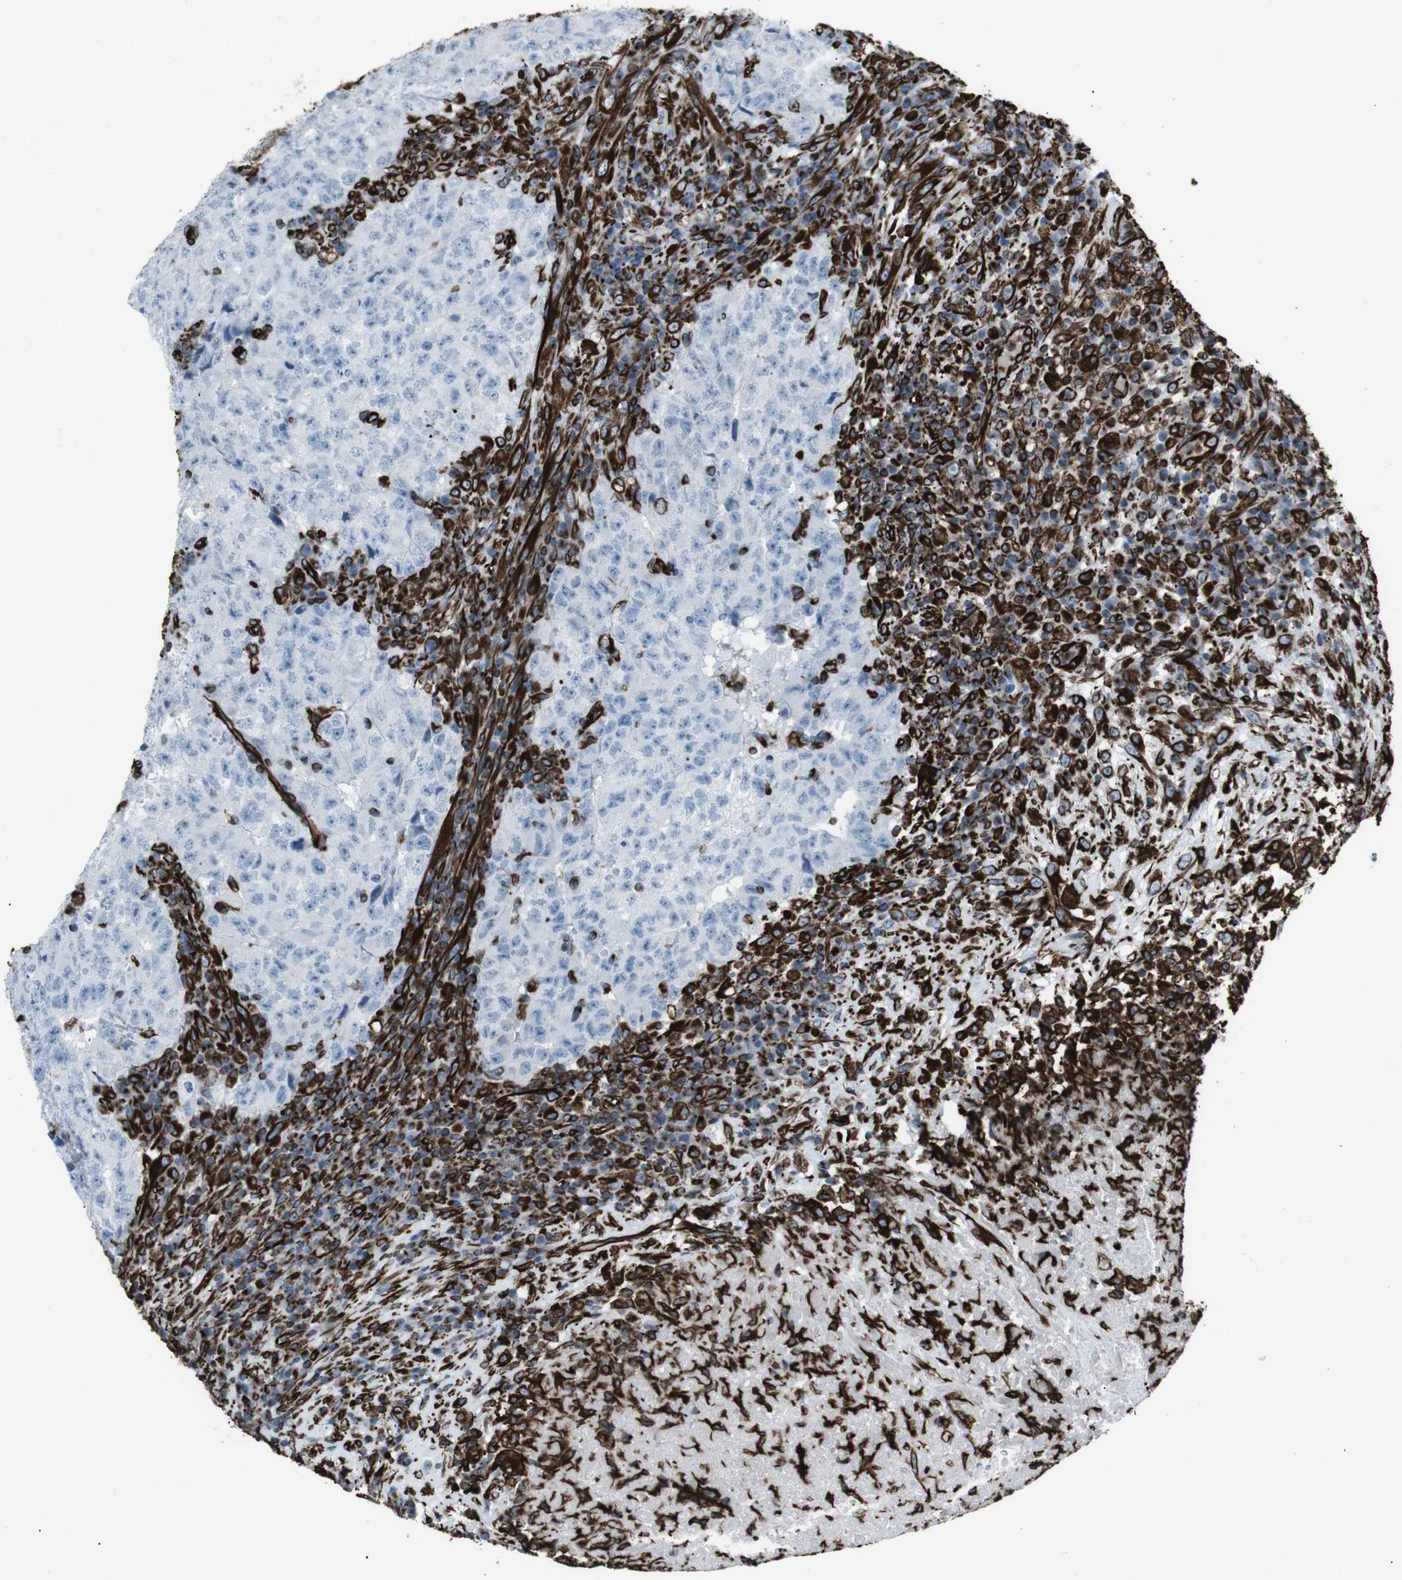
{"staining": {"intensity": "negative", "quantity": "none", "location": "none"}, "tissue": "testis cancer", "cell_type": "Tumor cells", "image_type": "cancer", "snomed": [{"axis": "morphology", "description": "Necrosis, NOS"}, {"axis": "morphology", "description": "Carcinoma, Embryonal, NOS"}, {"axis": "topography", "description": "Testis"}], "caption": "Testis cancer stained for a protein using immunohistochemistry shows no expression tumor cells.", "gene": "ZDHHC6", "patient": {"sex": "male", "age": 19}}